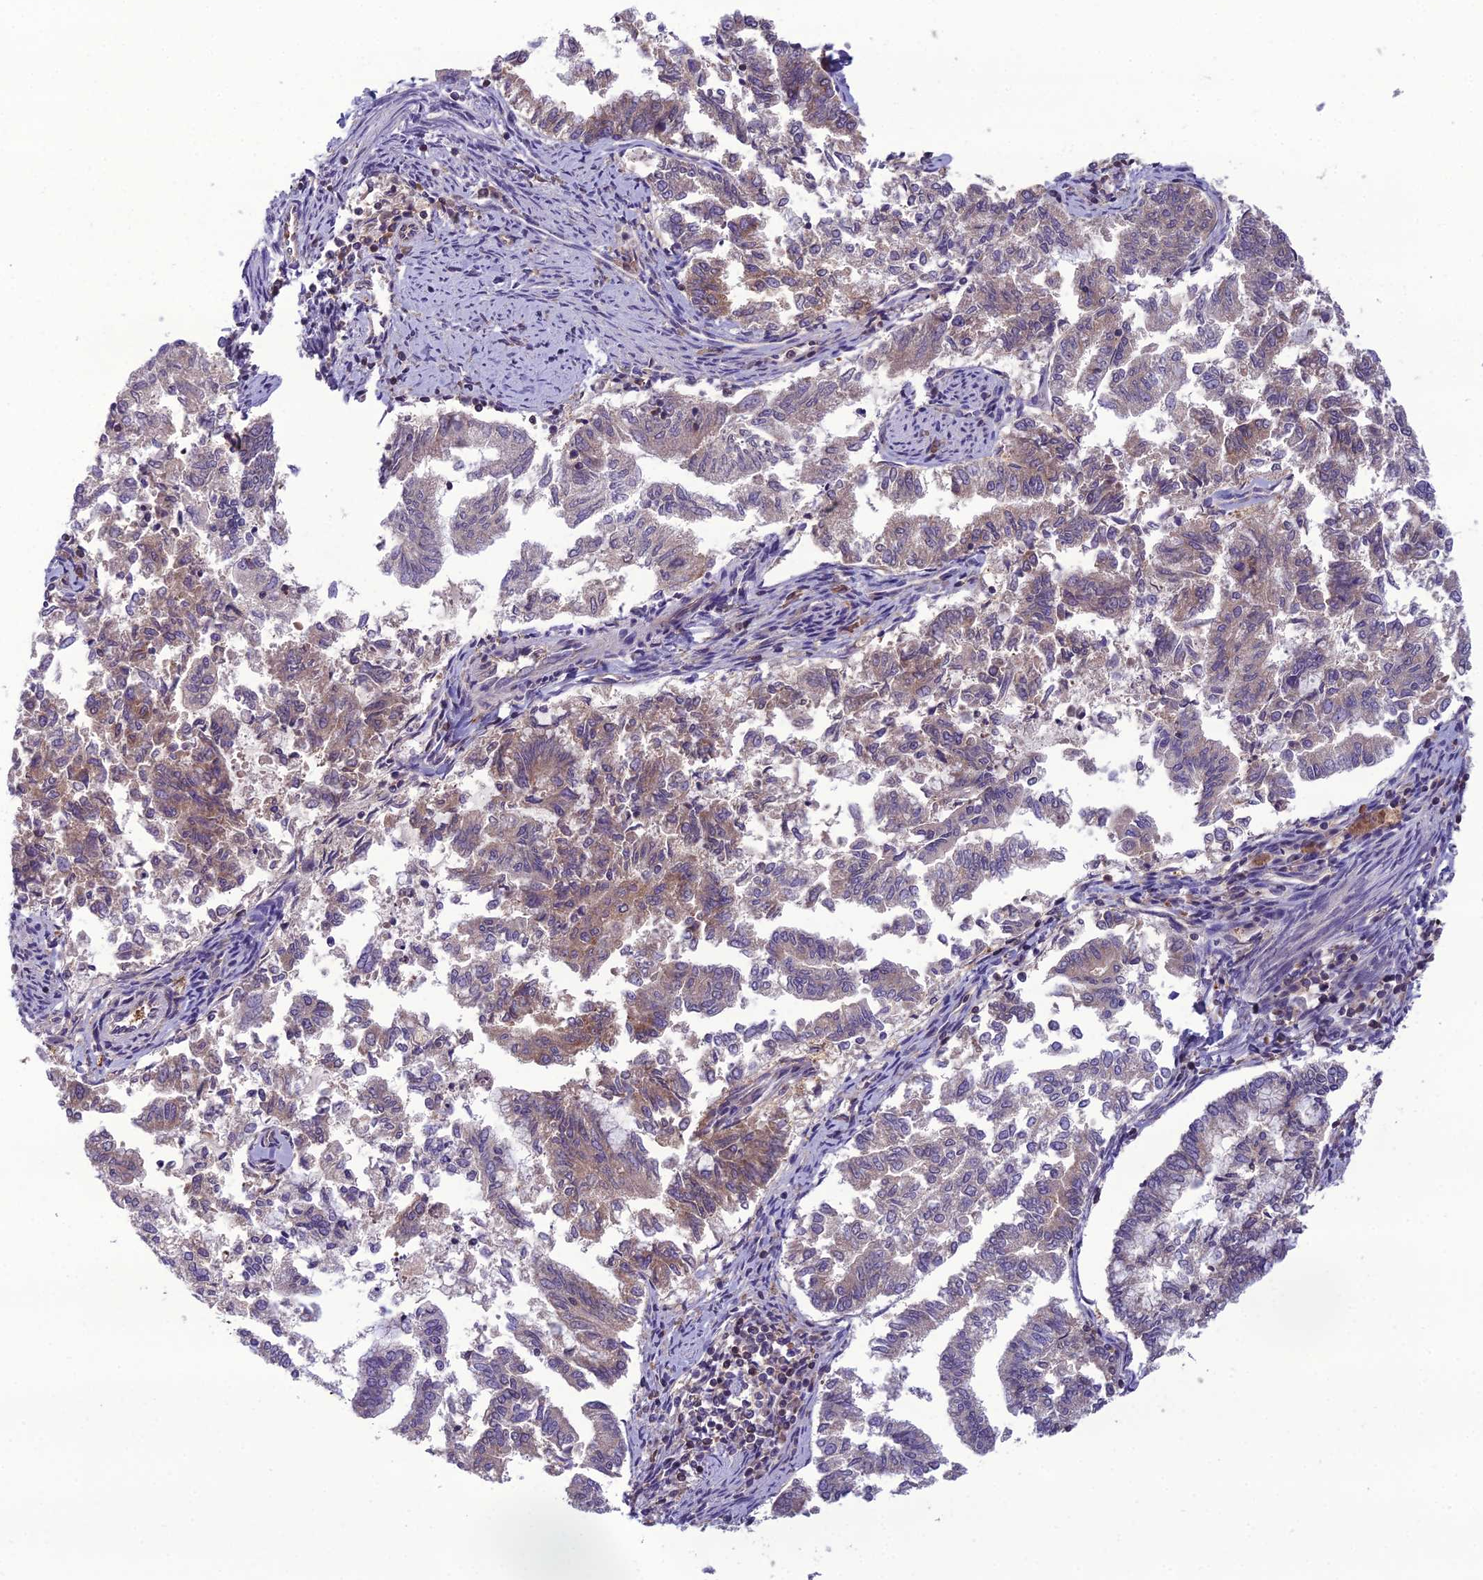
{"staining": {"intensity": "moderate", "quantity": "<25%", "location": "cytoplasmic/membranous"}, "tissue": "endometrial cancer", "cell_type": "Tumor cells", "image_type": "cancer", "snomed": [{"axis": "morphology", "description": "Adenocarcinoma, NOS"}, {"axis": "topography", "description": "Endometrium"}], "caption": "The micrograph displays staining of endometrial cancer (adenocarcinoma), revealing moderate cytoplasmic/membranous protein staining (brown color) within tumor cells.", "gene": "GDF6", "patient": {"sex": "female", "age": 79}}